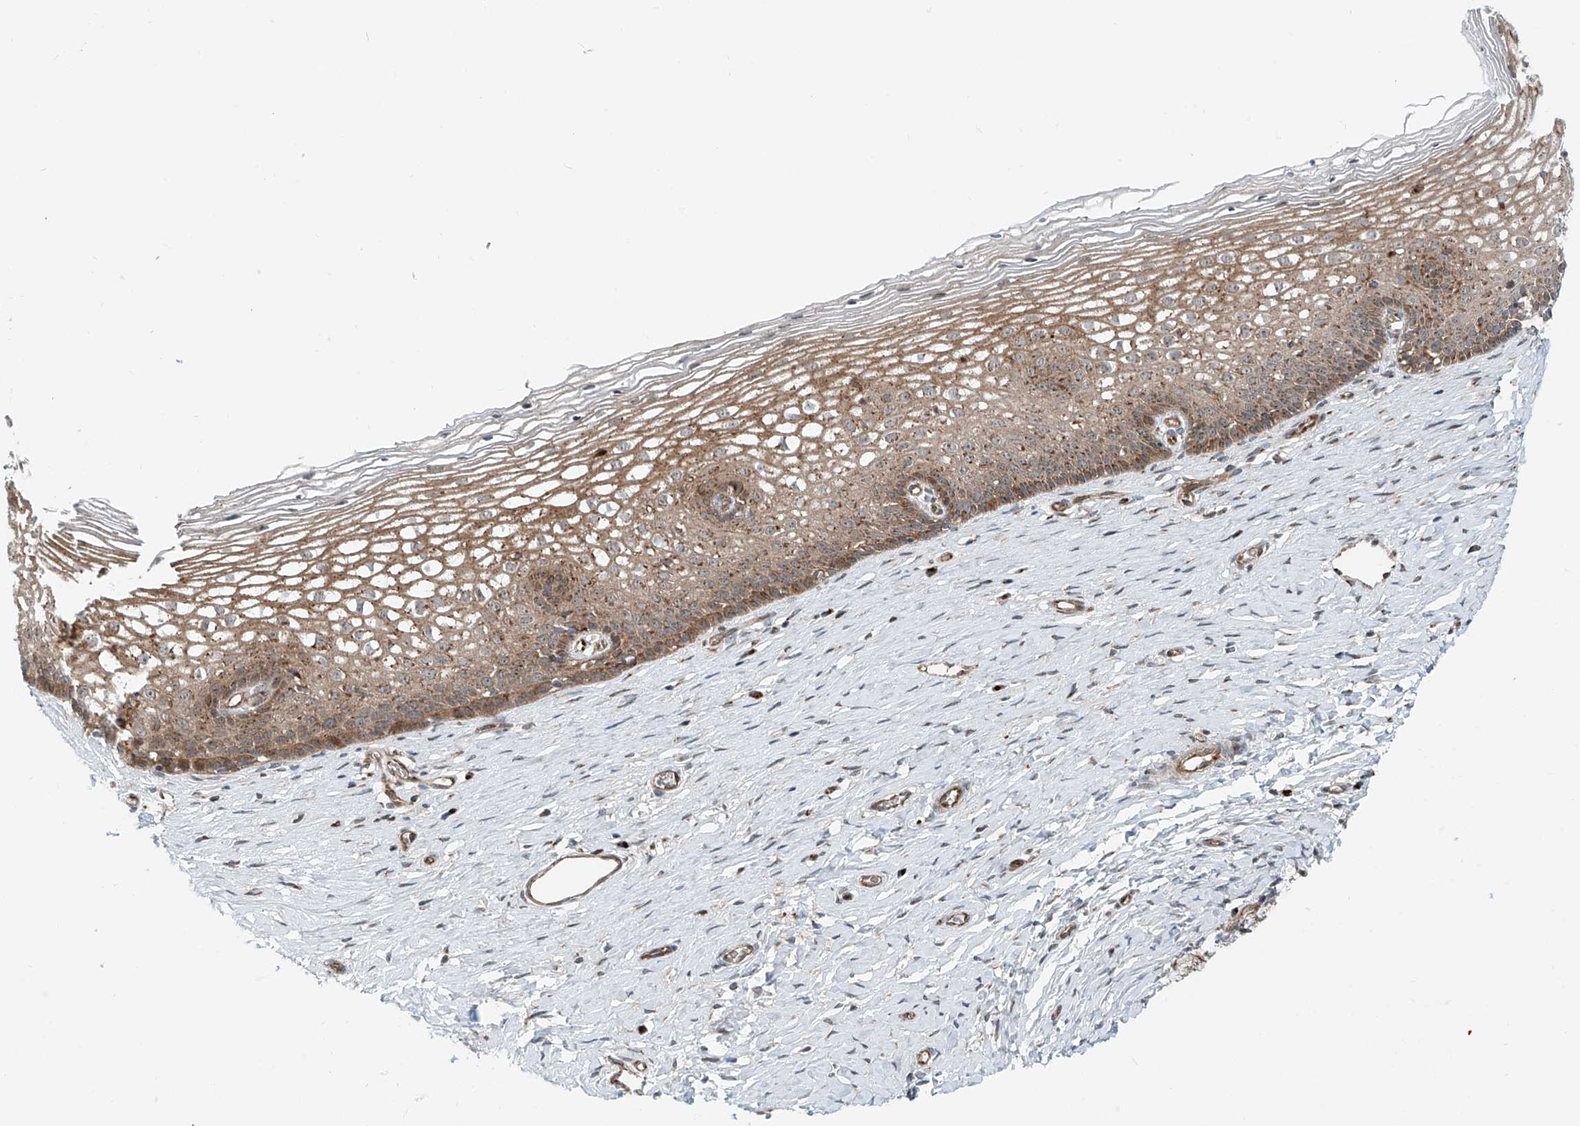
{"staining": {"intensity": "moderate", "quantity": ">75%", "location": "cytoplasmic/membranous"}, "tissue": "cervix", "cell_type": "Glandular cells", "image_type": "normal", "snomed": [{"axis": "morphology", "description": "Normal tissue, NOS"}, {"axis": "topography", "description": "Cervix"}], "caption": "A brown stain highlights moderate cytoplasmic/membranous expression of a protein in glandular cells of benign cervix. (IHC, brightfield microscopy, high magnification).", "gene": "USP48", "patient": {"sex": "female", "age": 33}}